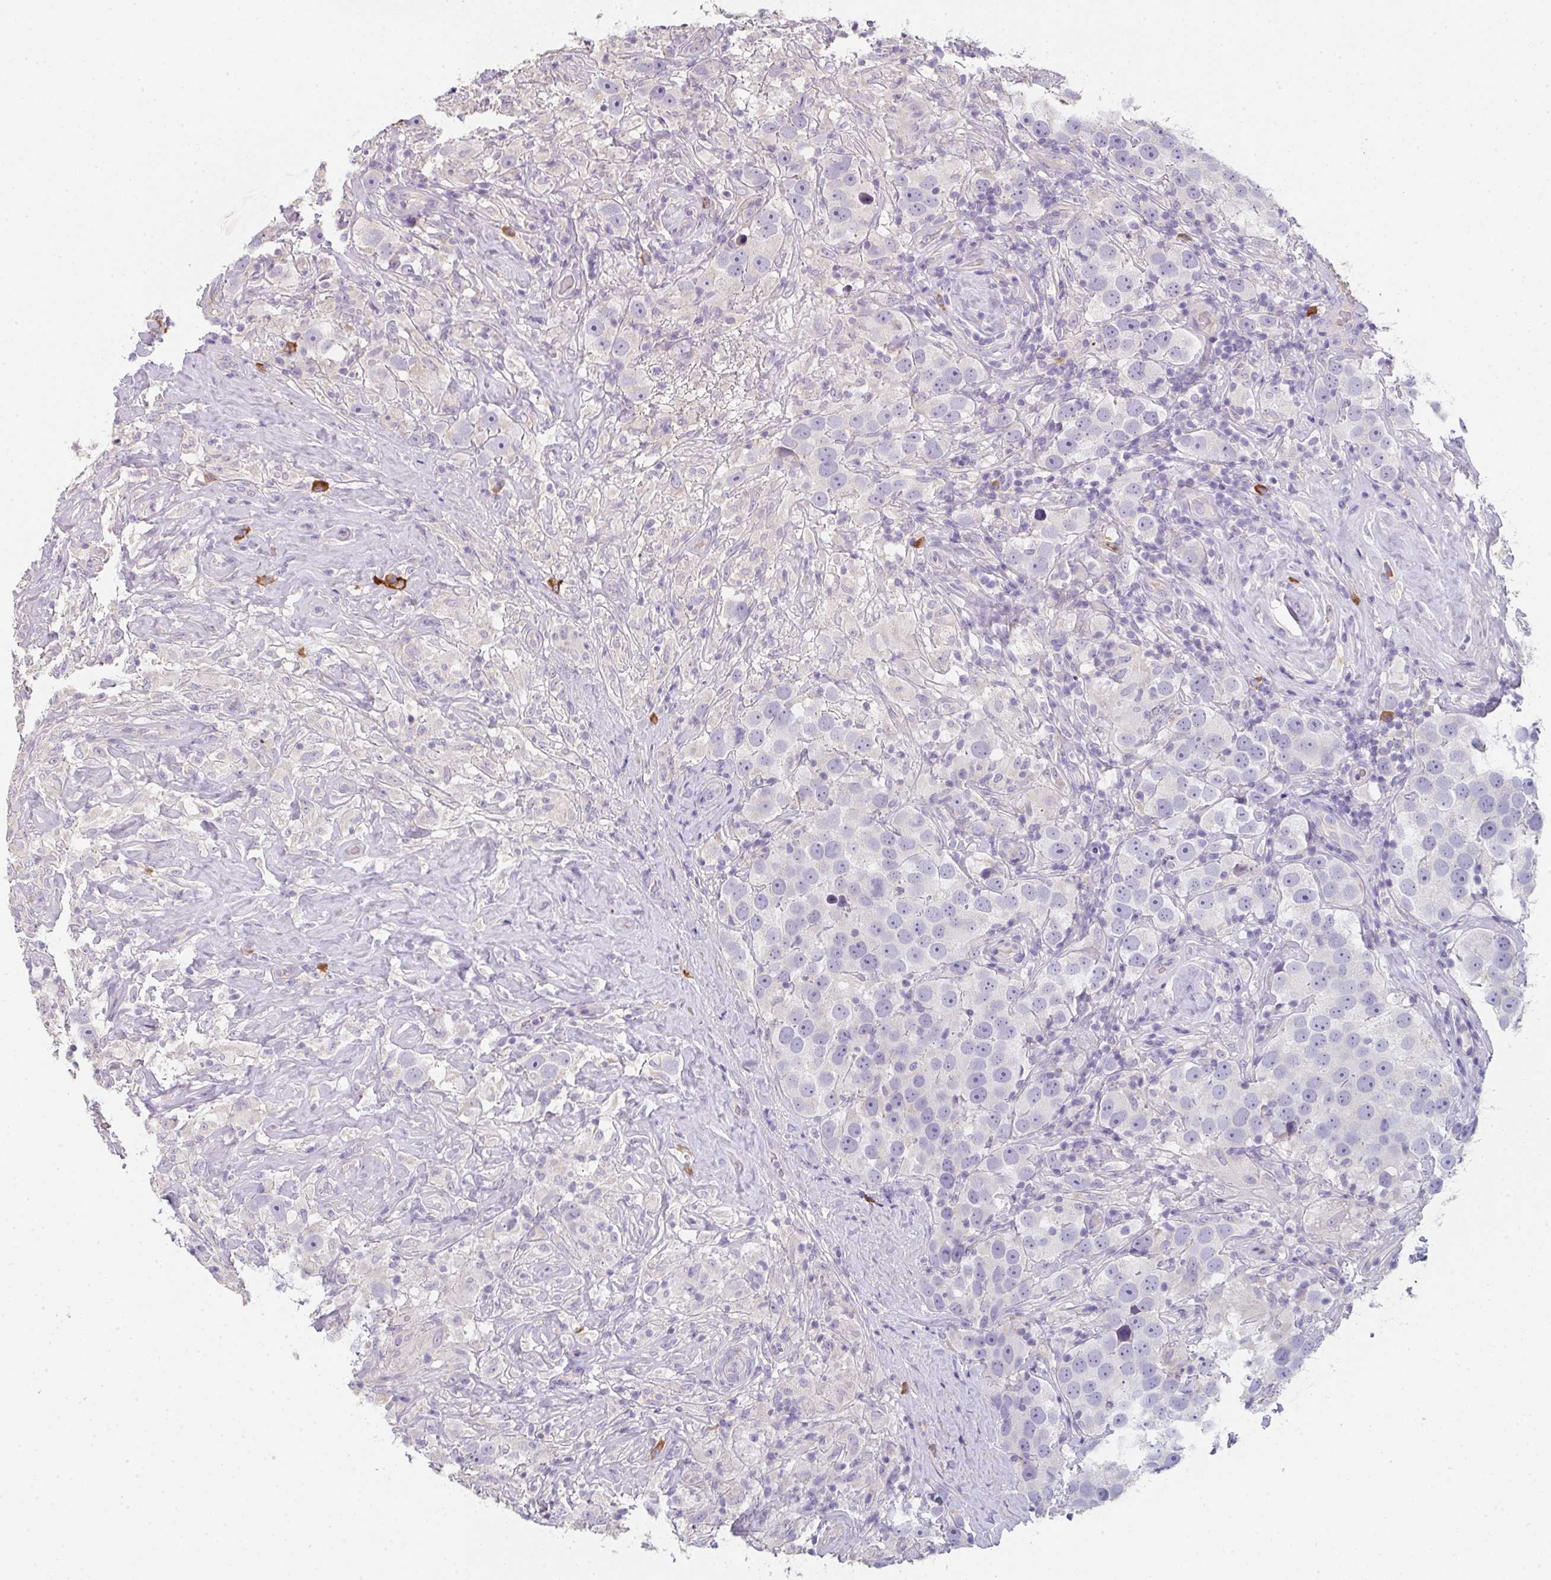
{"staining": {"intensity": "negative", "quantity": "none", "location": "none"}, "tissue": "testis cancer", "cell_type": "Tumor cells", "image_type": "cancer", "snomed": [{"axis": "morphology", "description": "Seminoma, NOS"}, {"axis": "topography", "description": "Testis"}], "caption": "Tumor cells are negative for brown protein staining in testis cancer (seminoma).", "gene": "ZNF215", "patient": {"sex": "male", "age": 49}}